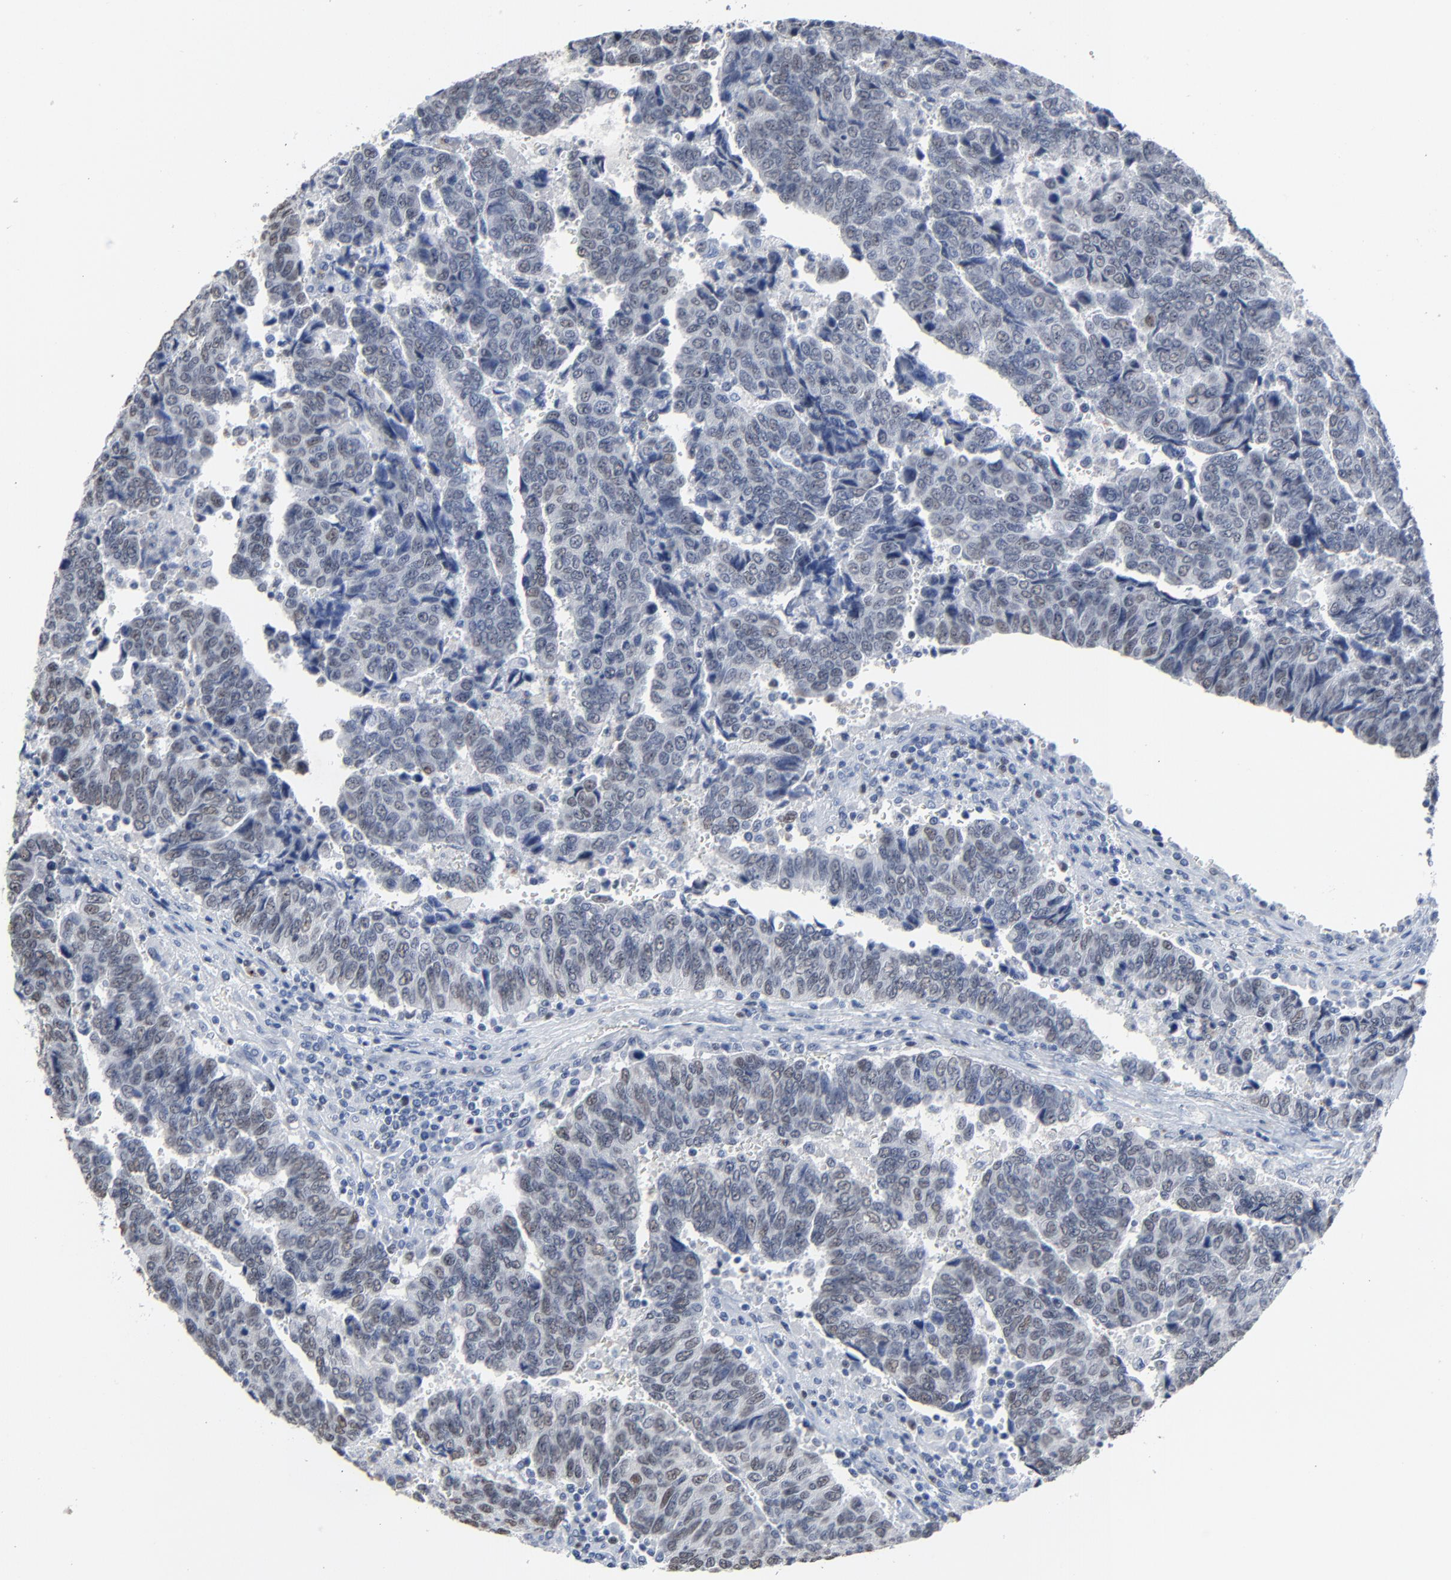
{"staining": {"intensity": "weak", "quantity": "25%-75%", "location": "nuclear"}, "tissue": "urothelial cancer", "cell_type": "Tumor cells", "image_type": "cancer", "snomed": [{"axis": "morphology", "description": "Urothelial carcinoma, High grade"}, {"axis": "topography", "description": "Urinary bladder"}], "caption": "Tumor cells display weak nuclear positivity in about 25%-75% of cells in urothelial cancer.", "gene": "BIRC3", "patient": {"sex": "male", "age": 86}}